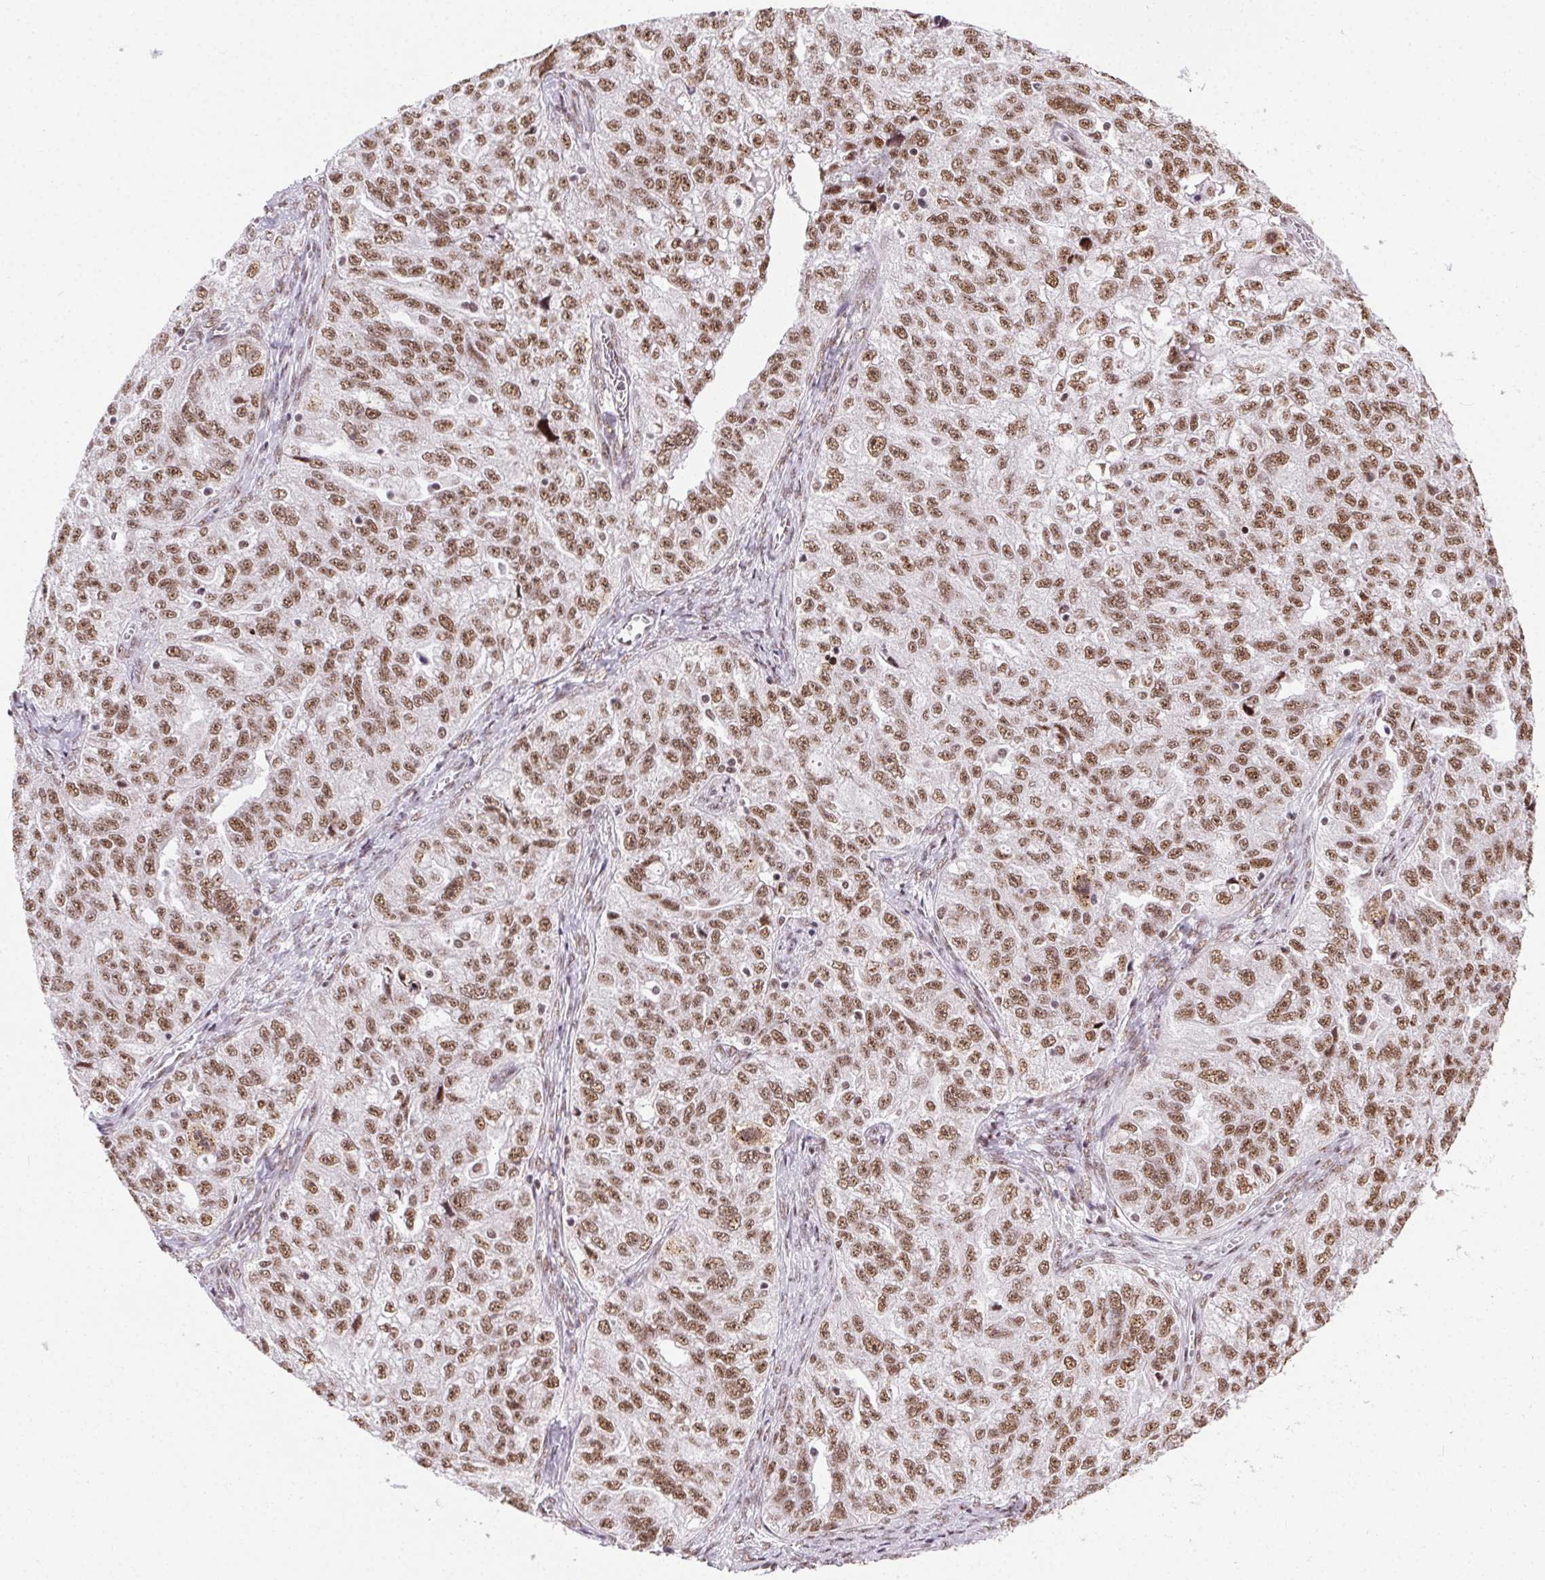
{"staining": {"intensity": "moderate", "quantity": ">75%", "location": "nuclear"}, "tissue": "ovarian cancer", "cell_type": "Tumor cells", "image_type": "cancer", "snomed": [{"axis": "morphology", "description": "Cystadenocarcinoma, serous, NOS"}, {"axis": "topography", "description": "Ovary"}], "caption": "This is an image of immunohistochemistry (IHC) staining of ovarian cancer (serous cystadenocarcinoma), which shows moderate positivity in the nuclear of tumor cells.", "gene": "TRA2B", "patient": {"sex": "female", "age": 51}}